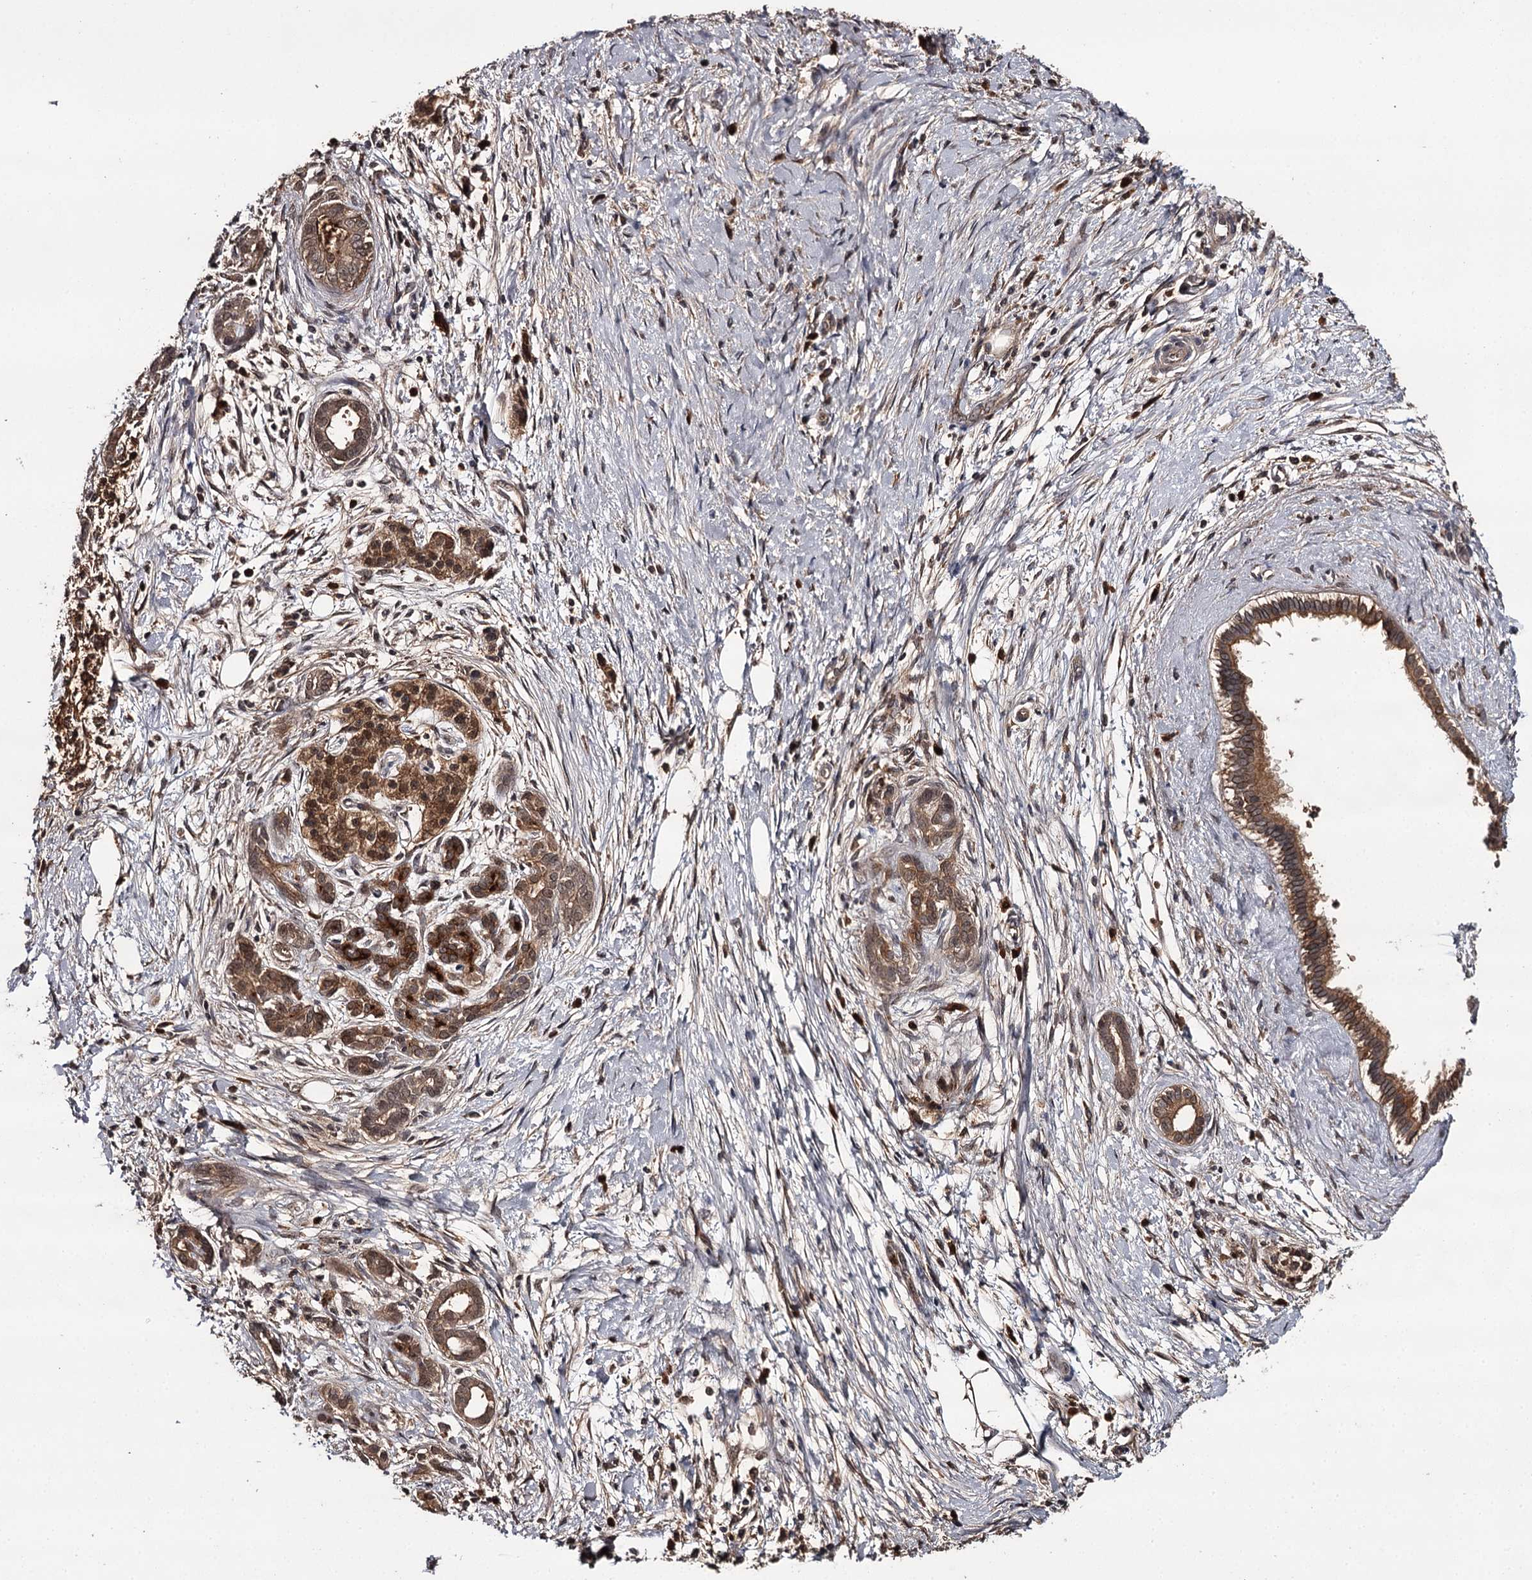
{"staining": {"intensity": "moderate", "quantity": ">75%", "location": "cytoplasmic/membranous"}, "tissue": "pancreatic cancer", "cell_type": "Tumor cells", "image_type": "cancer", "snomed": [{"axis": "morphology", "description": "Adenocarcinoma, NOS"}, {"axis": "topography", "description": "Pancreas"}], "caption": "The histopathology image displays immunohistochemical staining of adenocarcinoma (pancreatic). There is moderate cytoplasmic/membranous staining is identified in approximately >75% of tumor cells. Using DAB (3,3'-diaminobenzidine) (brown) and hematoxylin (blue) stains, captured at high magnification using brightfield microscopy.", "gene": "TTC12", "patient": {"sex": "male", "age": 58}}